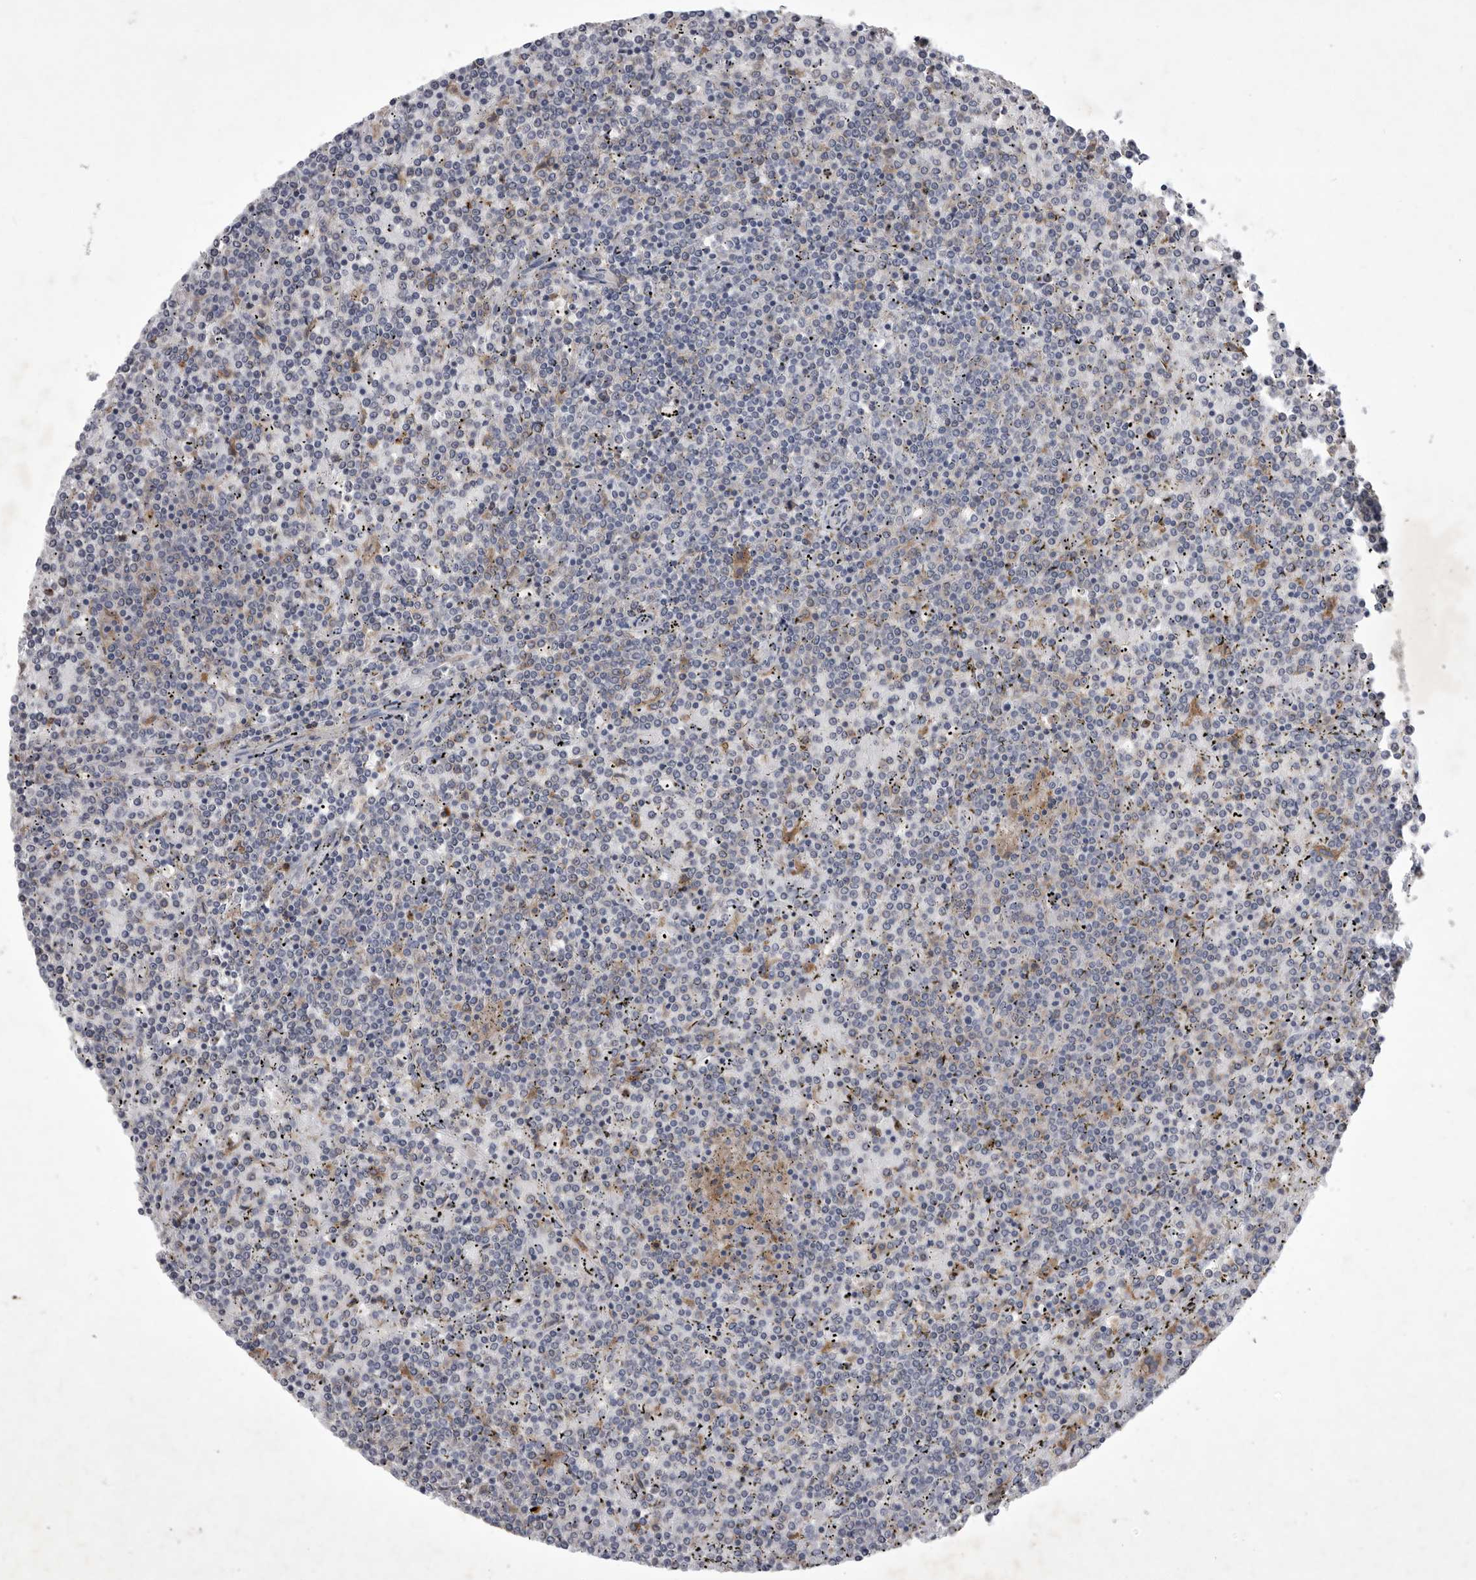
{"staining": {"intensity": "negative", "quantity": "none", "location": "none"}, "tissue": "lymphoma", "cell_type": "Tumor cells", "image_type": "cancer", "snomed": [{"axis": "morphology", "description": "Malignant lymphoma, non-Hodgkin's type, Low grade"}, {"axis": "topography", "description": "Spleen"}], "caption": "Tumor cells are negative for brown protein staining in low-grade malignant lymphoma, non-Hodgkin's type.", "gene": "SIGLEC10", "patient": {"sex": "female", "age": 19}}